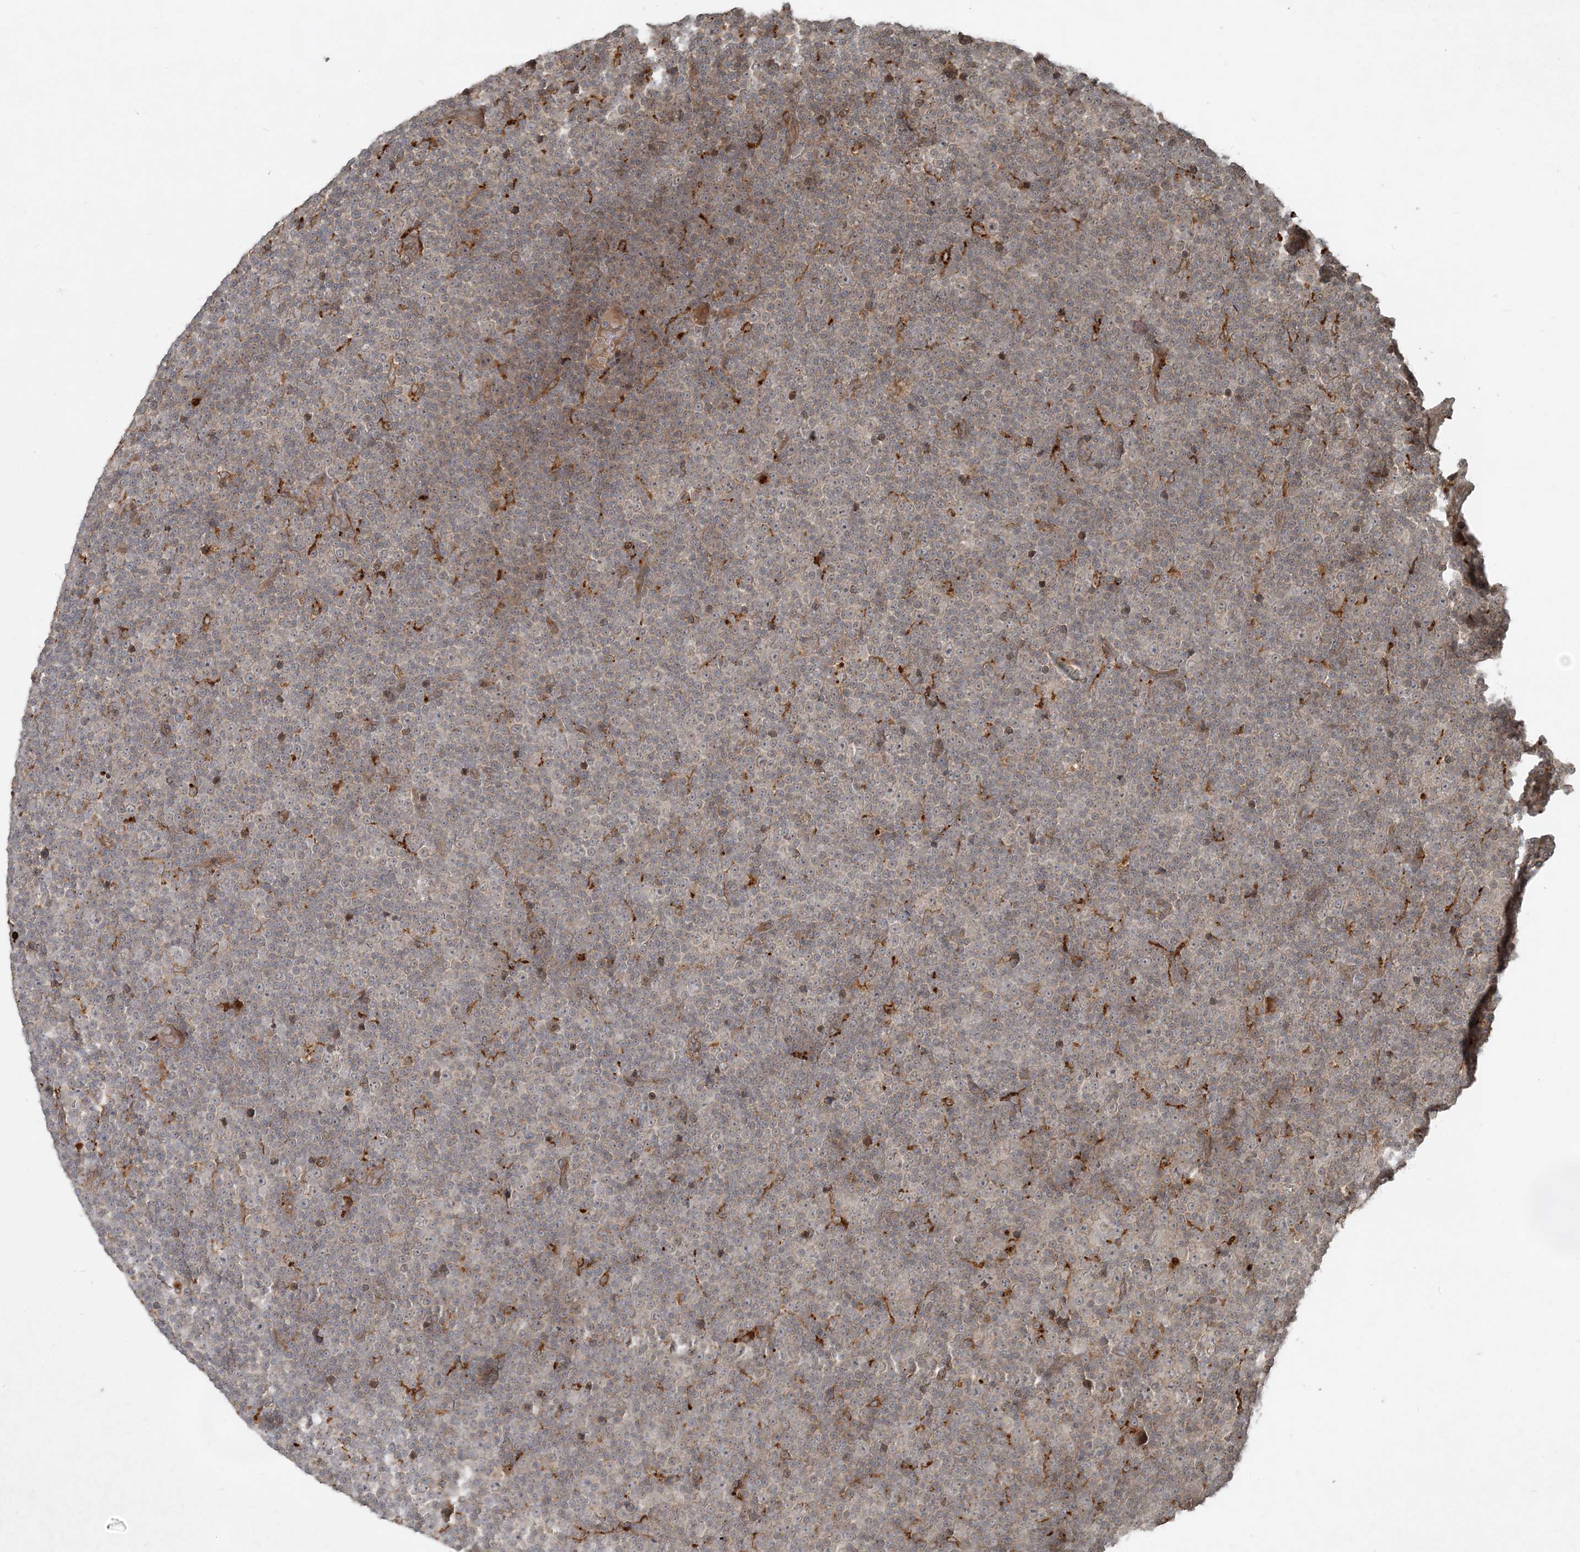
{"staining": {"intensity": "negative", "quantity": "none", "location": "none"}, "tissue": "lymphoma", "cell_type": "Tumor cells", "image_type": "cancer", "snomed": [{"axis": "morphology", "description": "Malignant lymphoma, non-Hodgkin's type, Low grade"}, {"axis": "topography", "description": "Lymph node"}], "caption": "IHC micrograph of low-grade malignant lymphoma, non-Hodgkin's type stained for a protein (brown), which exhibits no staining in tumor cells. Brightfield microscopy of IHC stained with DAB (brown) and hematoxylin (blue), captured at high magnification.", "gene": "NARS1", "patient": {"sex": "female", "age": 67}}